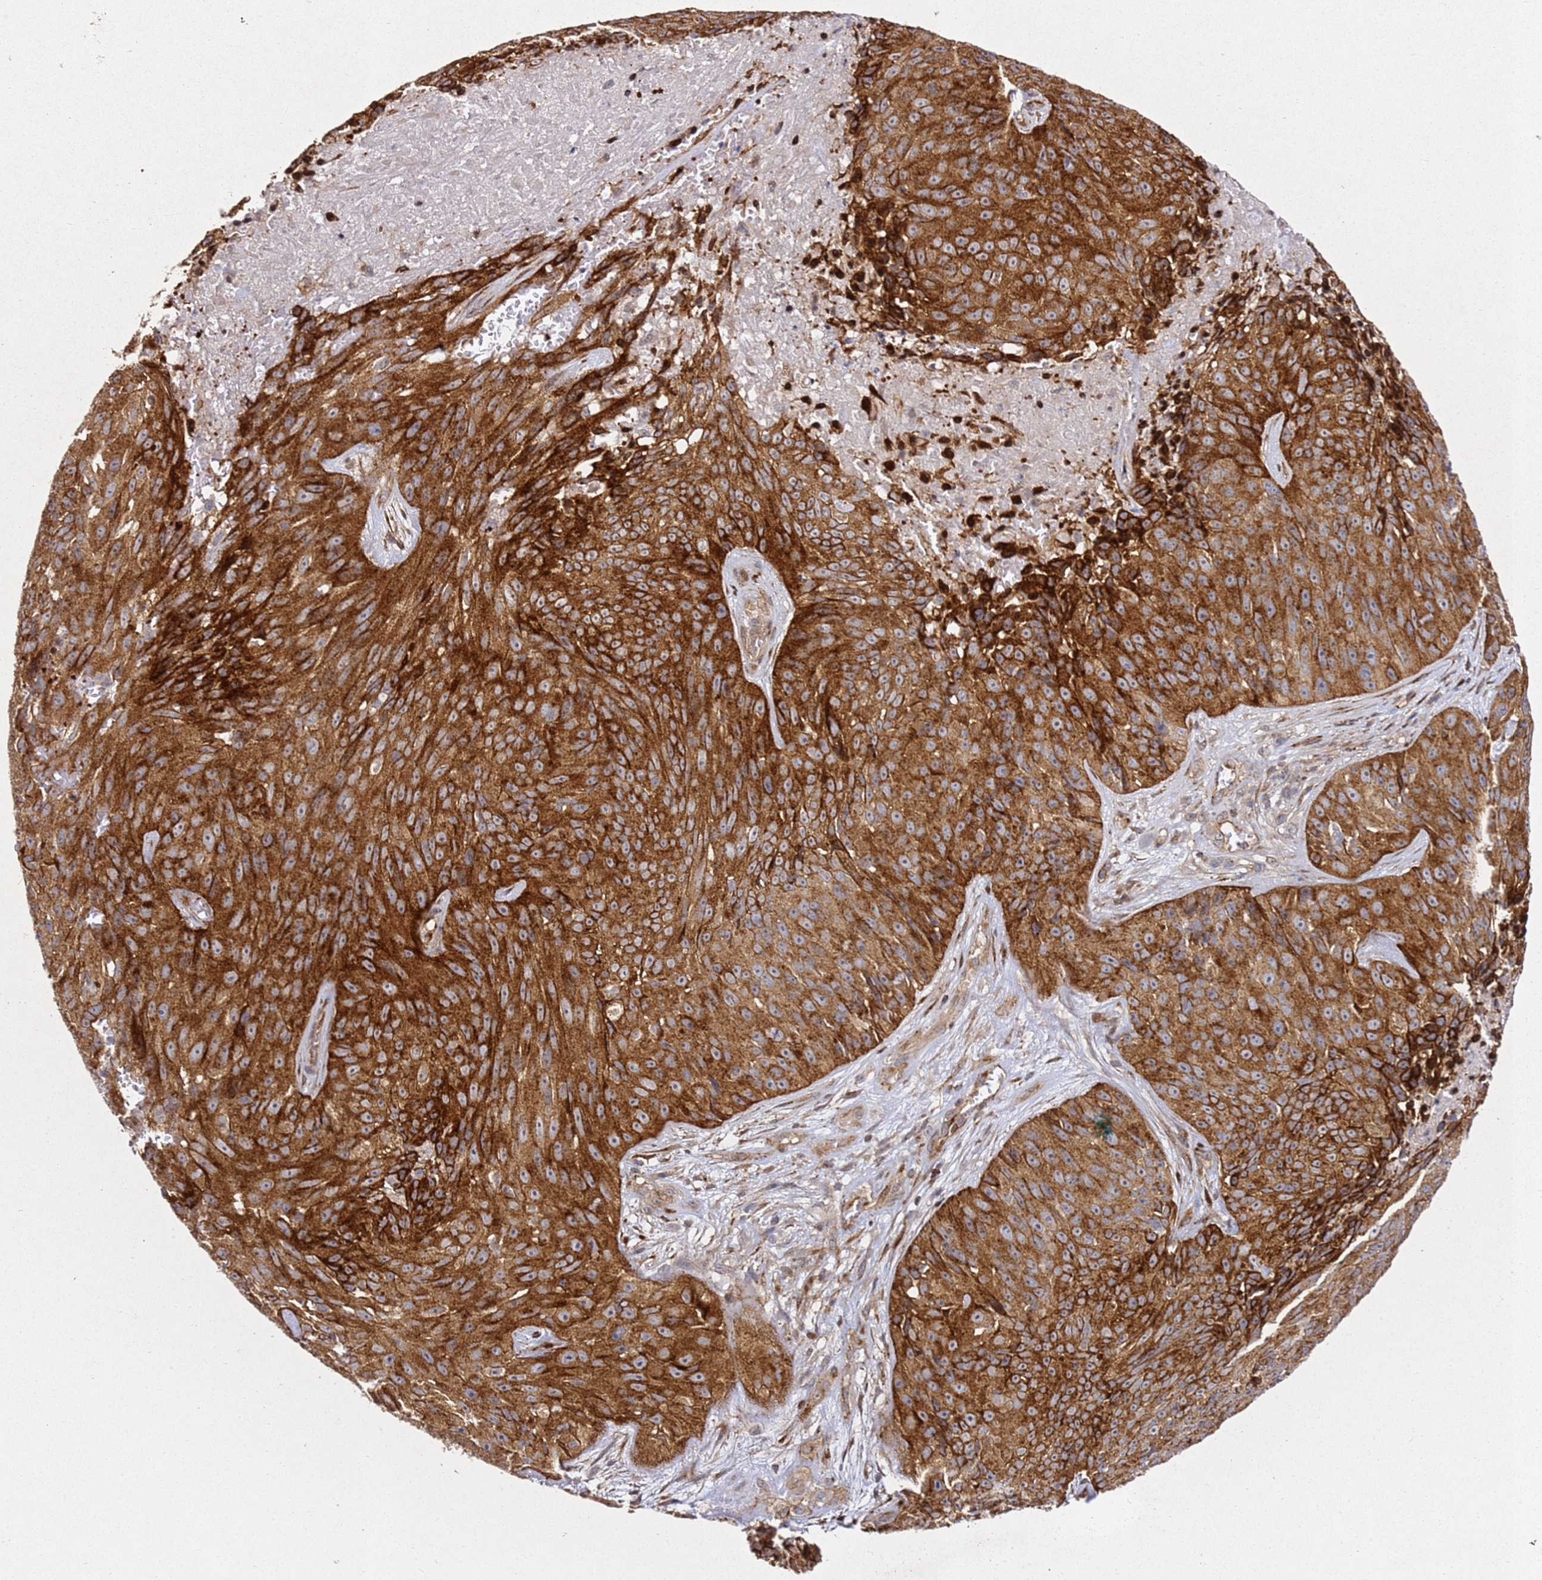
{"staining": {"intensity": "strong", "quantity": ">75%", "location": "cytoplasmic/membranous"}, "tissue": "skin cancer", "cell_type": "Tumor cells", "image_type": "cancer", "snomed": [{"axis": "morphology", "description": "Squamous cell carcinoma, NOS"}, {"axis": "topography", "description": "Skin"}], "caption": "Skin cancer (squamous cell carcinoma) stained with immunohistochemistry (IHC) displays strong cytoplasmic/membranous staining in about >75% of tumor cells. (IHC, brightfield microscopy, high magnification).", "gene": "ZNF296", "patient": {"sex": "female", "age": 87}}